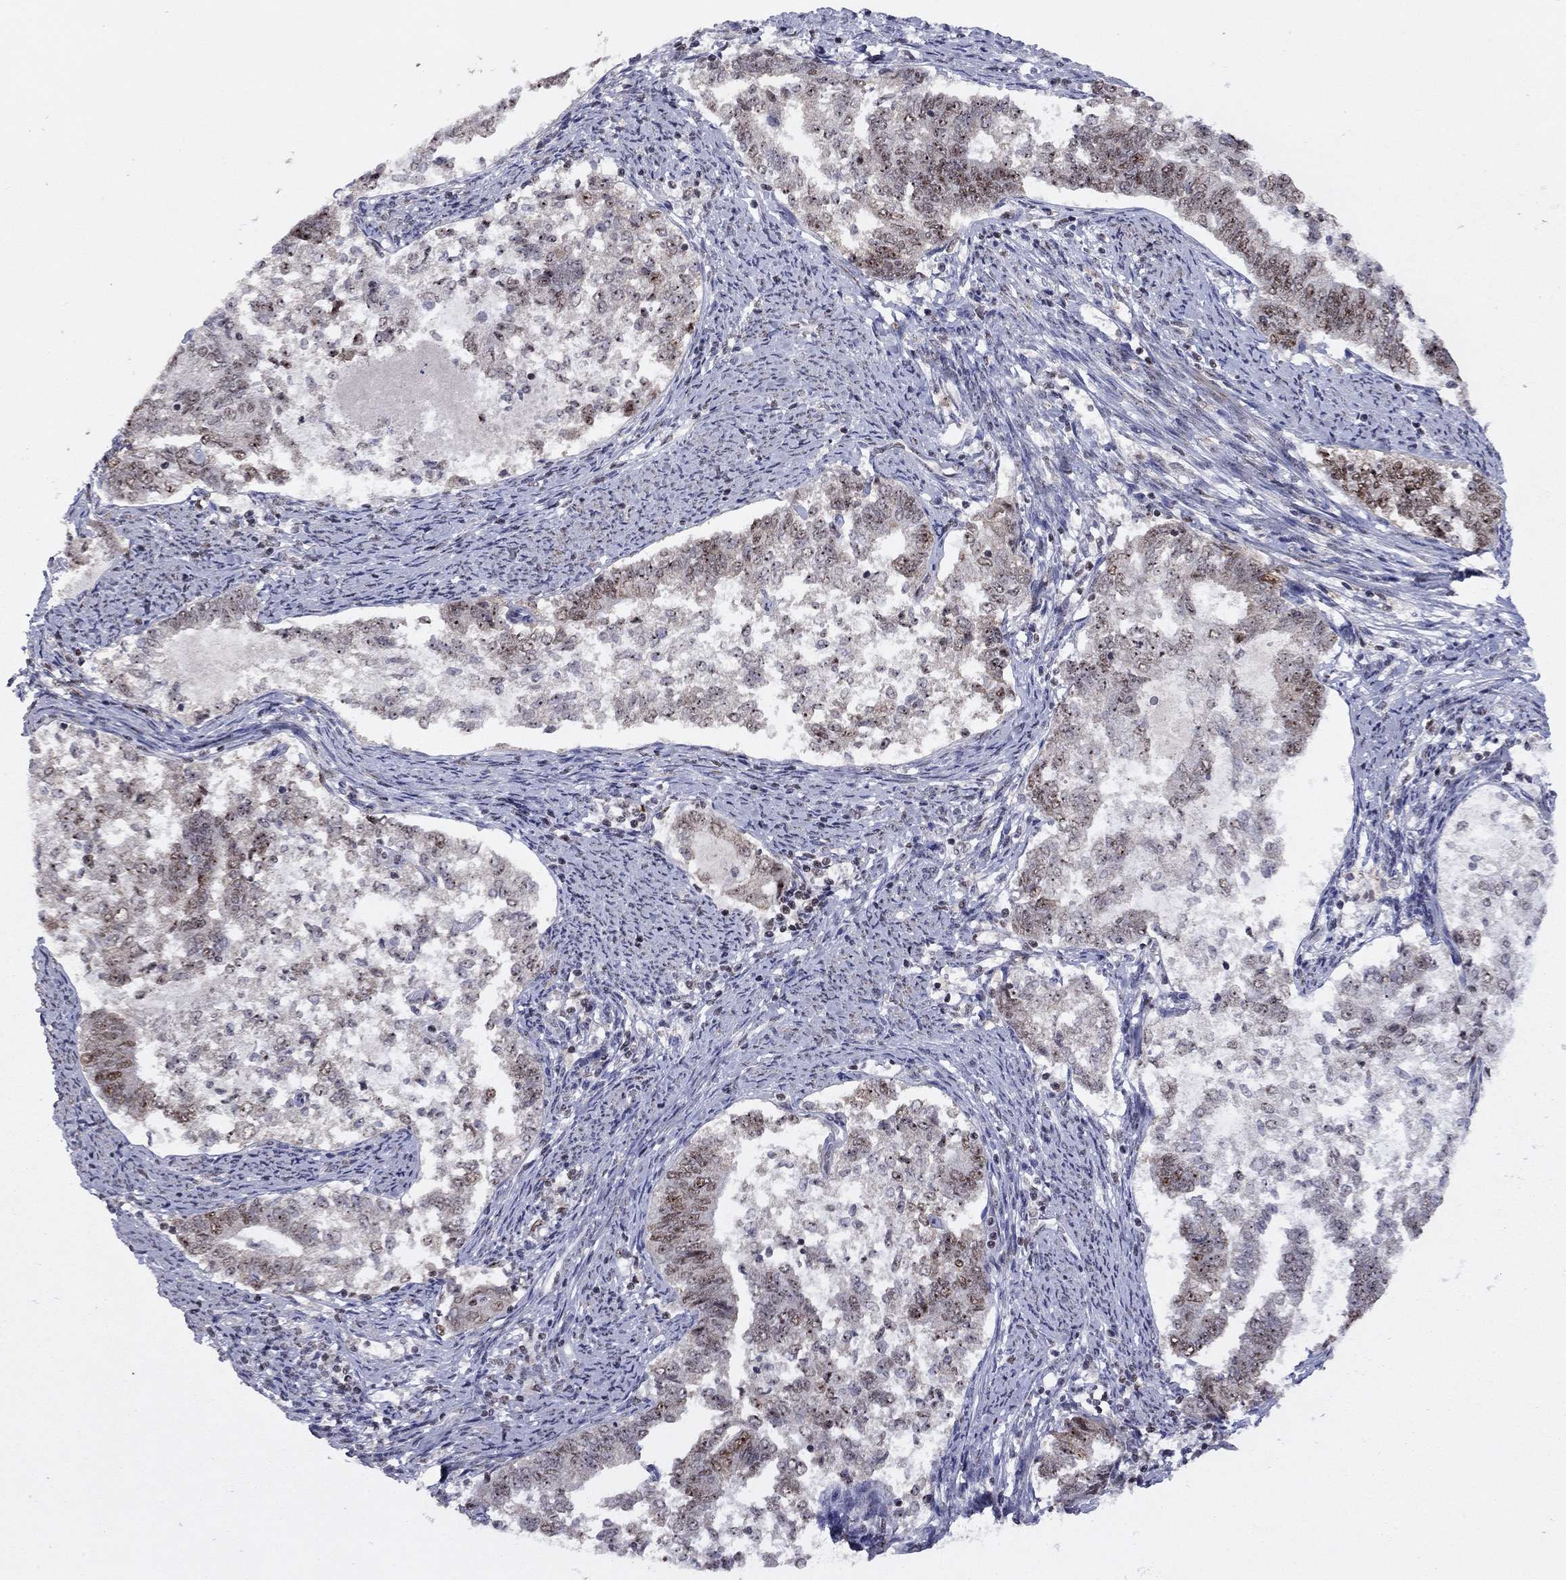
{"staining": {"intensity": "moderate", "quantity": "25%-75%", "location": "nuclear"}, "tissue": "endometrial cancer", "cell_type": "Tumor cells", "image_type": "cancer", "snomed": [{"axis": "morphology", "description": "Adenocarcinoma, NOS"}, {"axis": "topography", "description": "Endometrium"}], "caption": "Protein expression by immunohistochemistry (IHC) exhibits moderate nuclear expression in approximately 25%-75% of tumor cells in endometrial cancer (adenocarcinoma).", "gene": "SPOUT1", "patient": {"sex": "female", "age": 65}}